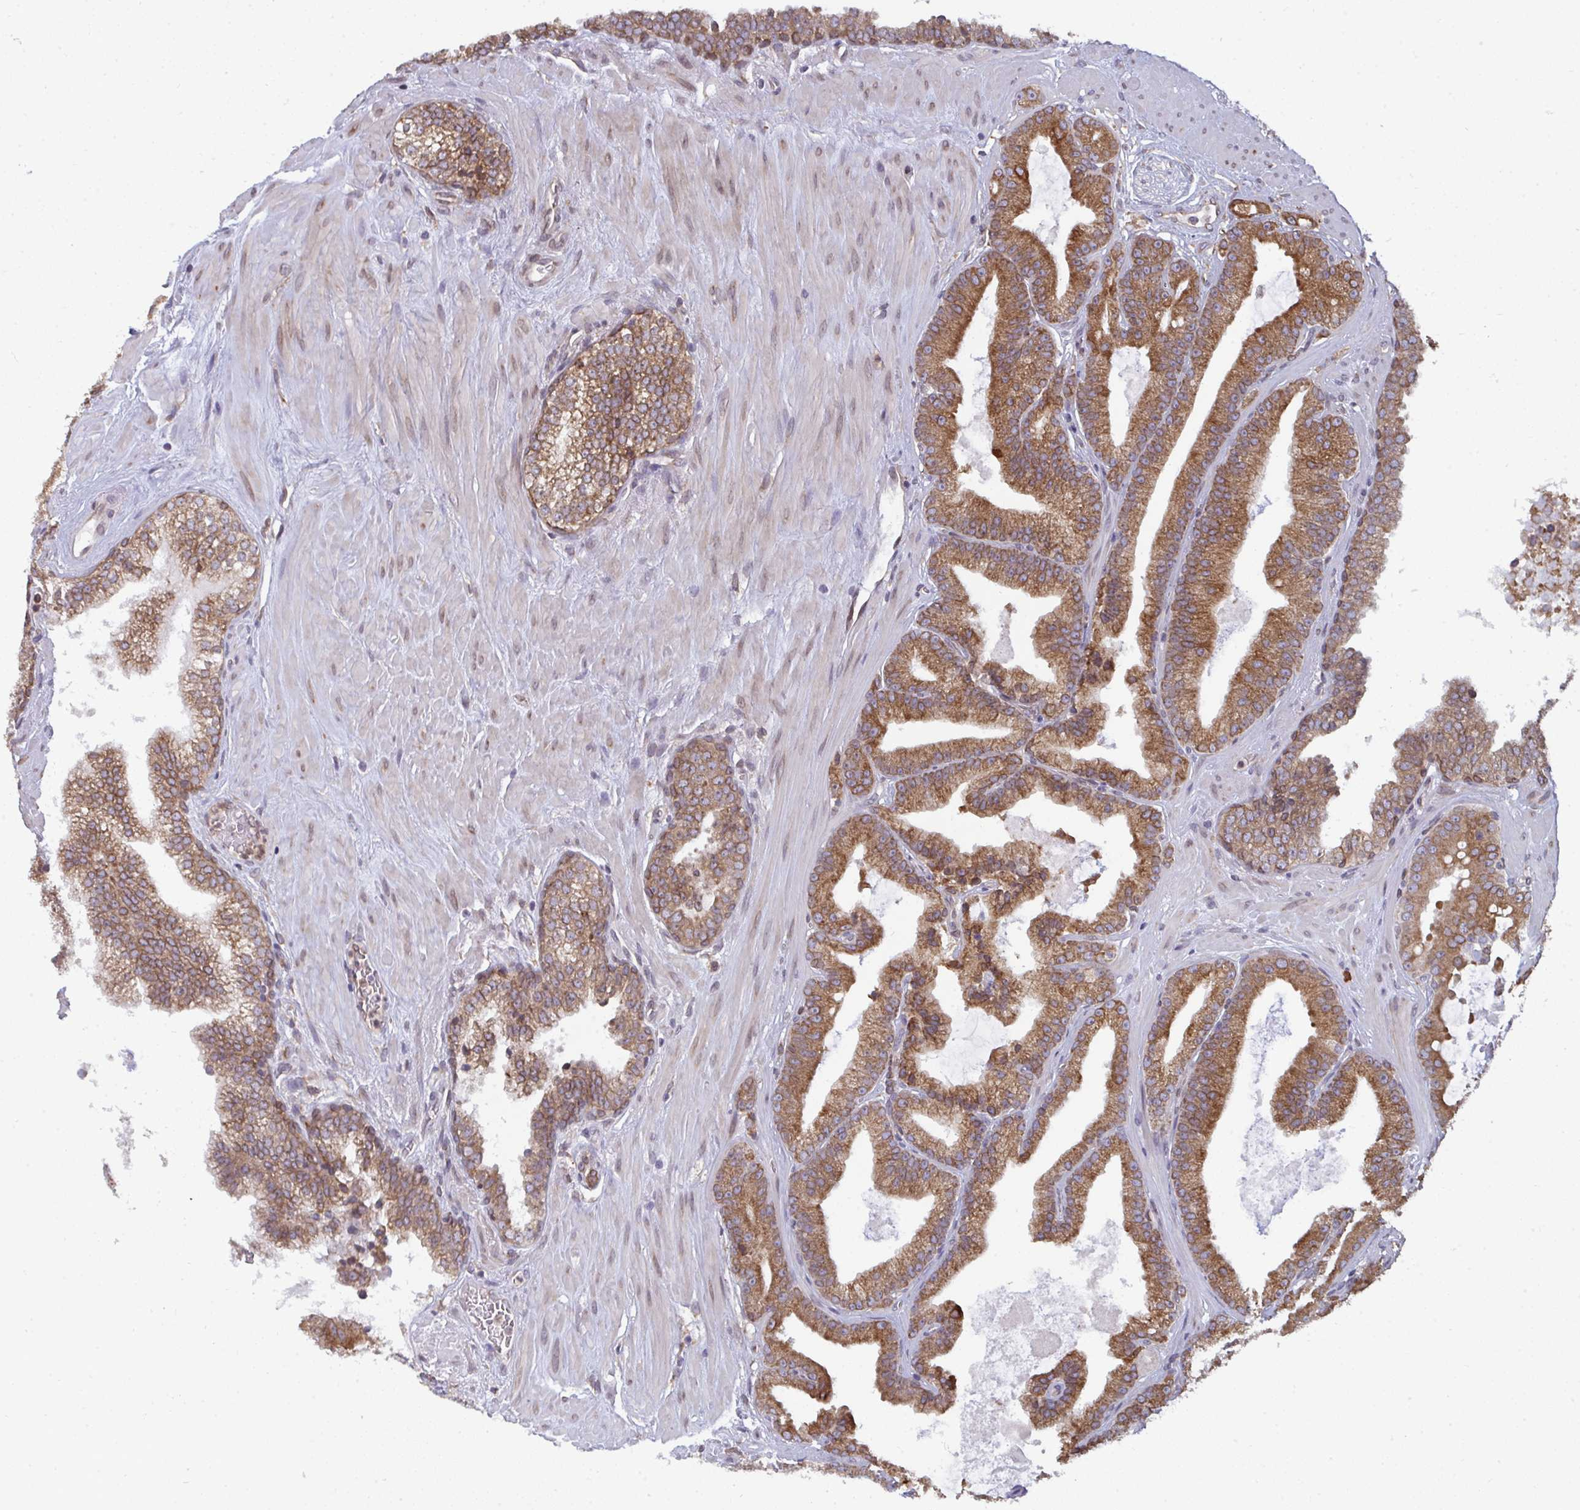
{"staining": {"intensity": "moderate", "quantity": ">75%", "location": "cytoplasmic/membranous"}, "tissue": "prostate cancer", "cell_type": "Tumor cells", "image_type": "cancer", "snomed": [{"axis": "morphology", "description": "Adenocarcinoma, High grade"}, {"axis": "topography", "description": "Prostate"}], "caption": "Immunohistochemical staining of human high-grade adenocarcinoma (prostate) displays medium levels of moderate cytoplasmic/membranous protein positivity in approximately >75% of tumor cells.", "gene": "LYSMD4", "patient": {"sex": "male", "age": 65}}